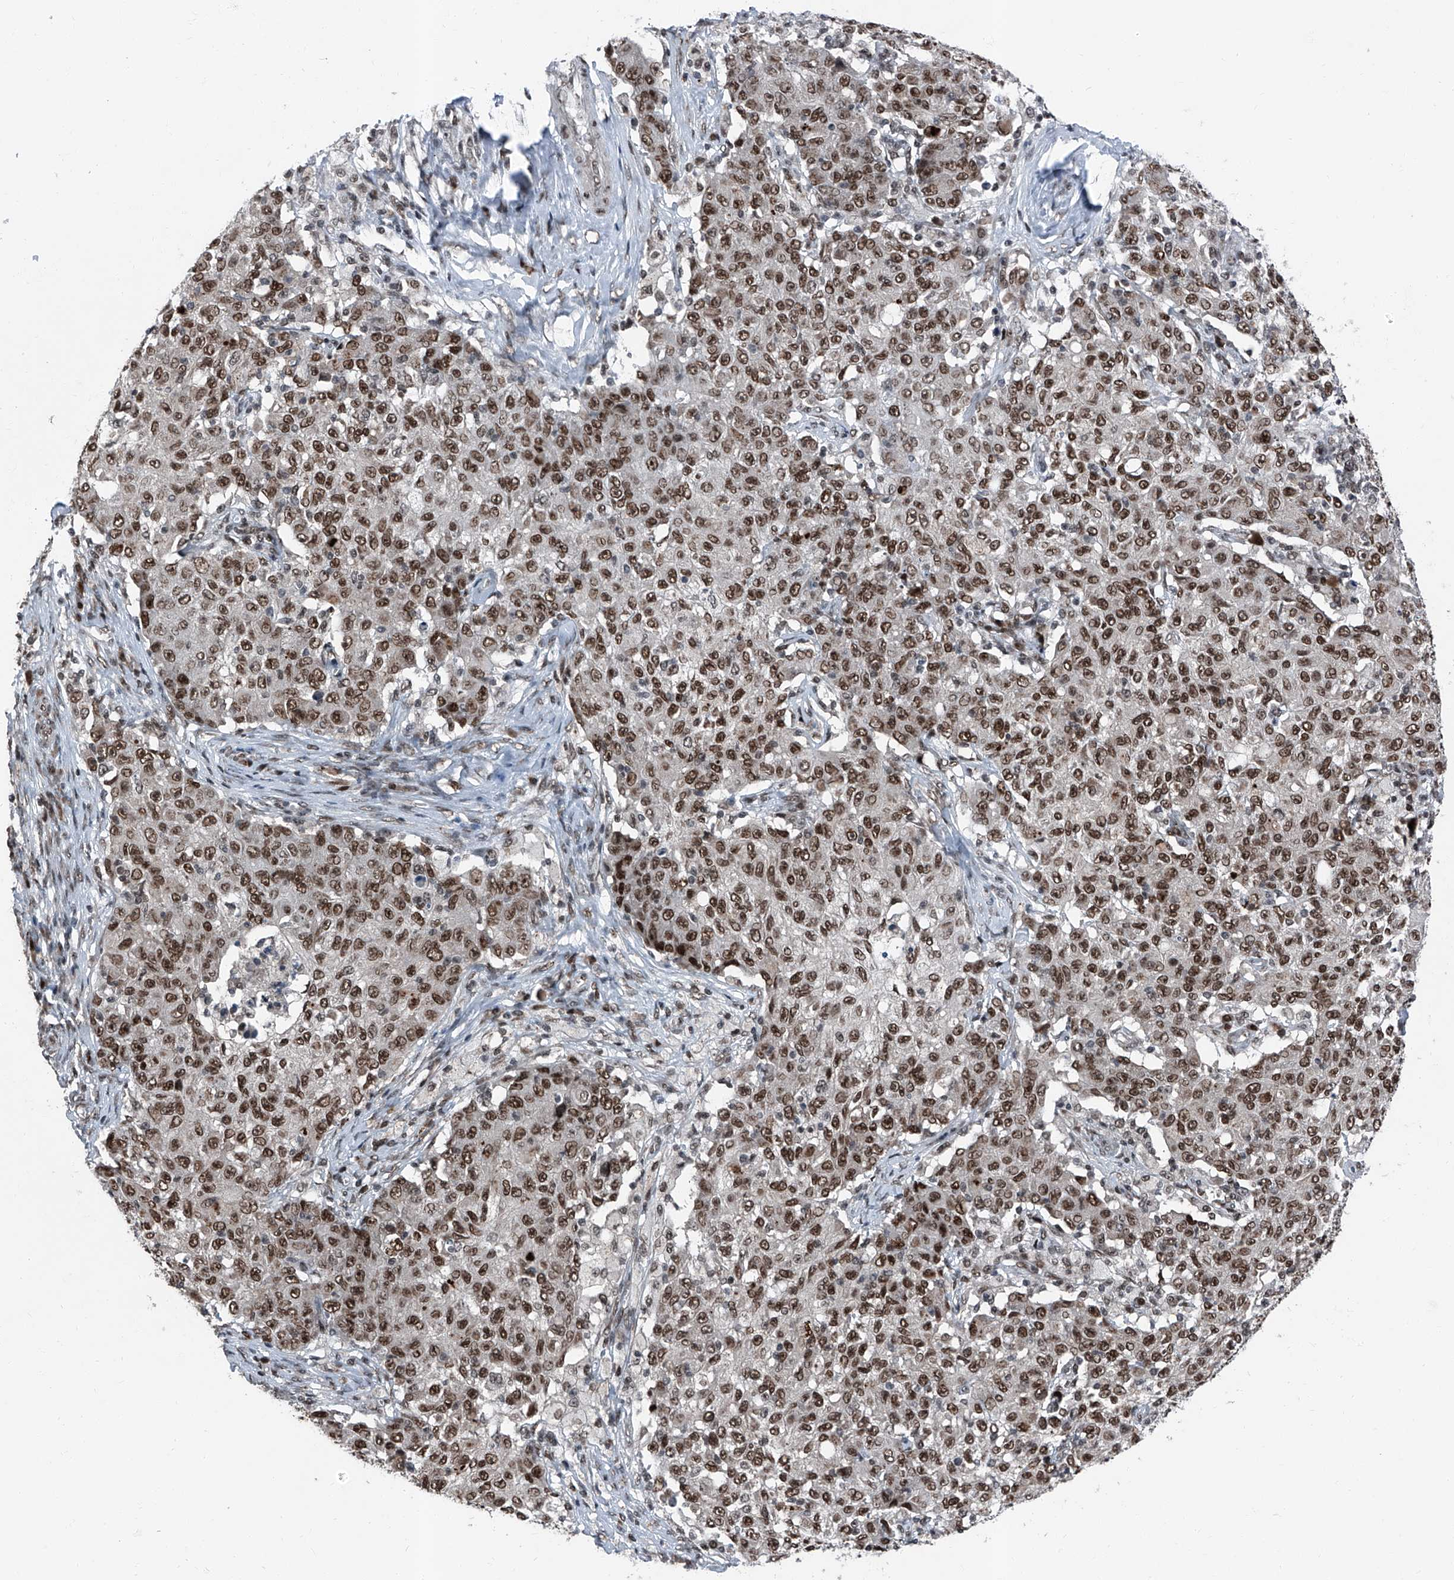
{"staining": {"intensity": "strong", "quantity": ">75%", "location": "nuclear"}, "tissue": "ovarian cancer", "cell_type": "Tumor cells", "image_type": "cancer", "snomed": [{"axis": "morphology", "description": "Carcinoma, endometroid"}, {"axis": "topography", "description": "Ovary"}], "caption": "DAB (3,3'-diaminobenzidine) immunohistochemical staining of human ovarian cancer reveals strong nuclear protein staining in approximately >75% of tumor cells.", "gene": "BMI1", "patient": {"sex": "female", "age": 42}}